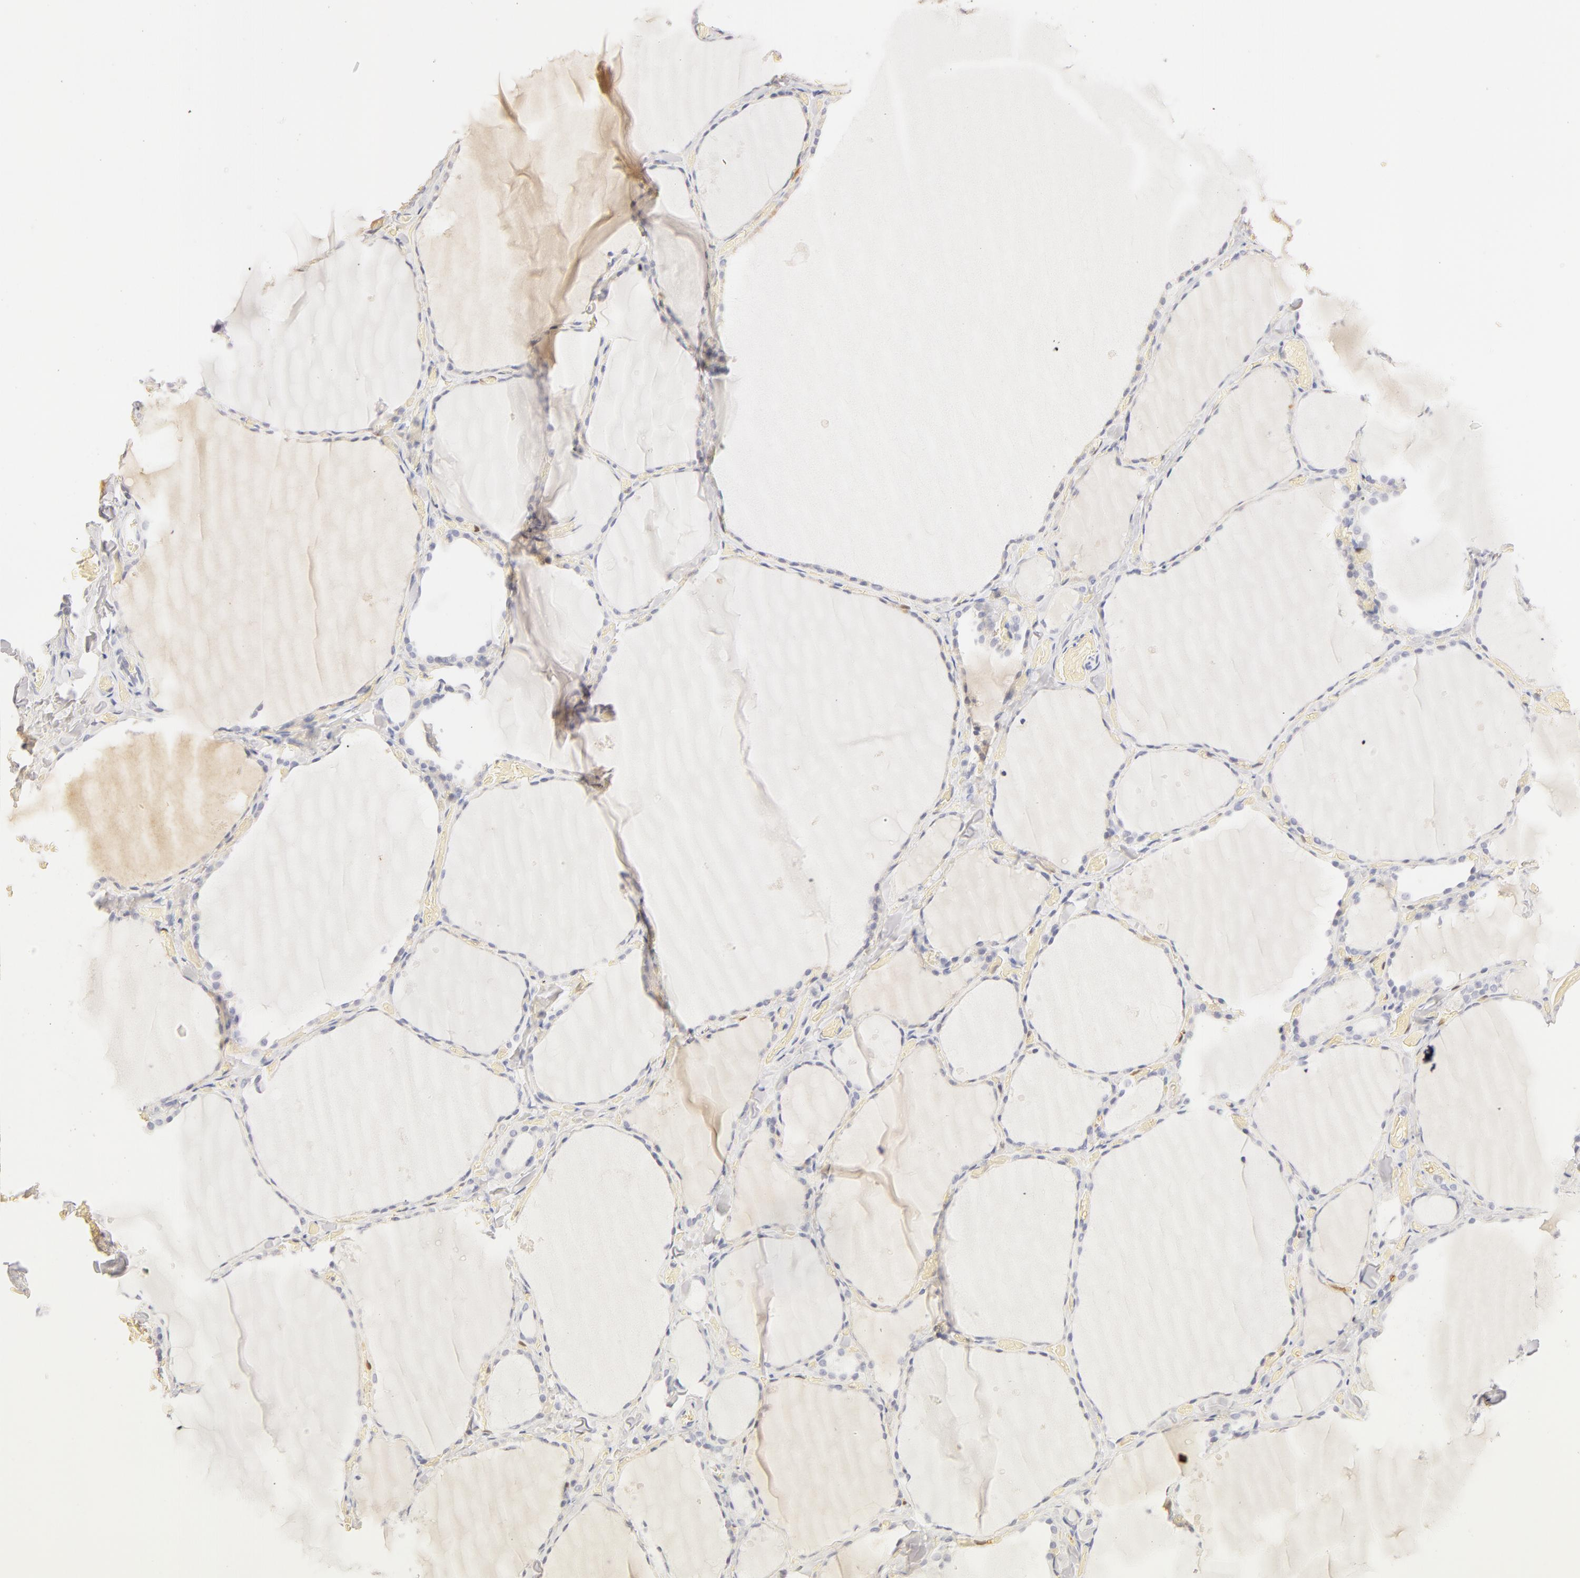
{"staining": {"intensity": "negative", "quantity": "none", "location": "none"}, "tissue": "thyroid gland", "cell_type": "Glandular cells", "image_type": "normal", "snomed": [{"axis": "morphology", "description": "Normal tissue, NOS"}, {"axis": "topography", "description": "Thyroid gland"}], "caption": "Immunohistochemical staining of benign thyroid gland demonstrates no significant positivity in glandular cells.", "gene": "CA2", "patient": {"sex": "male", "age": 34}}